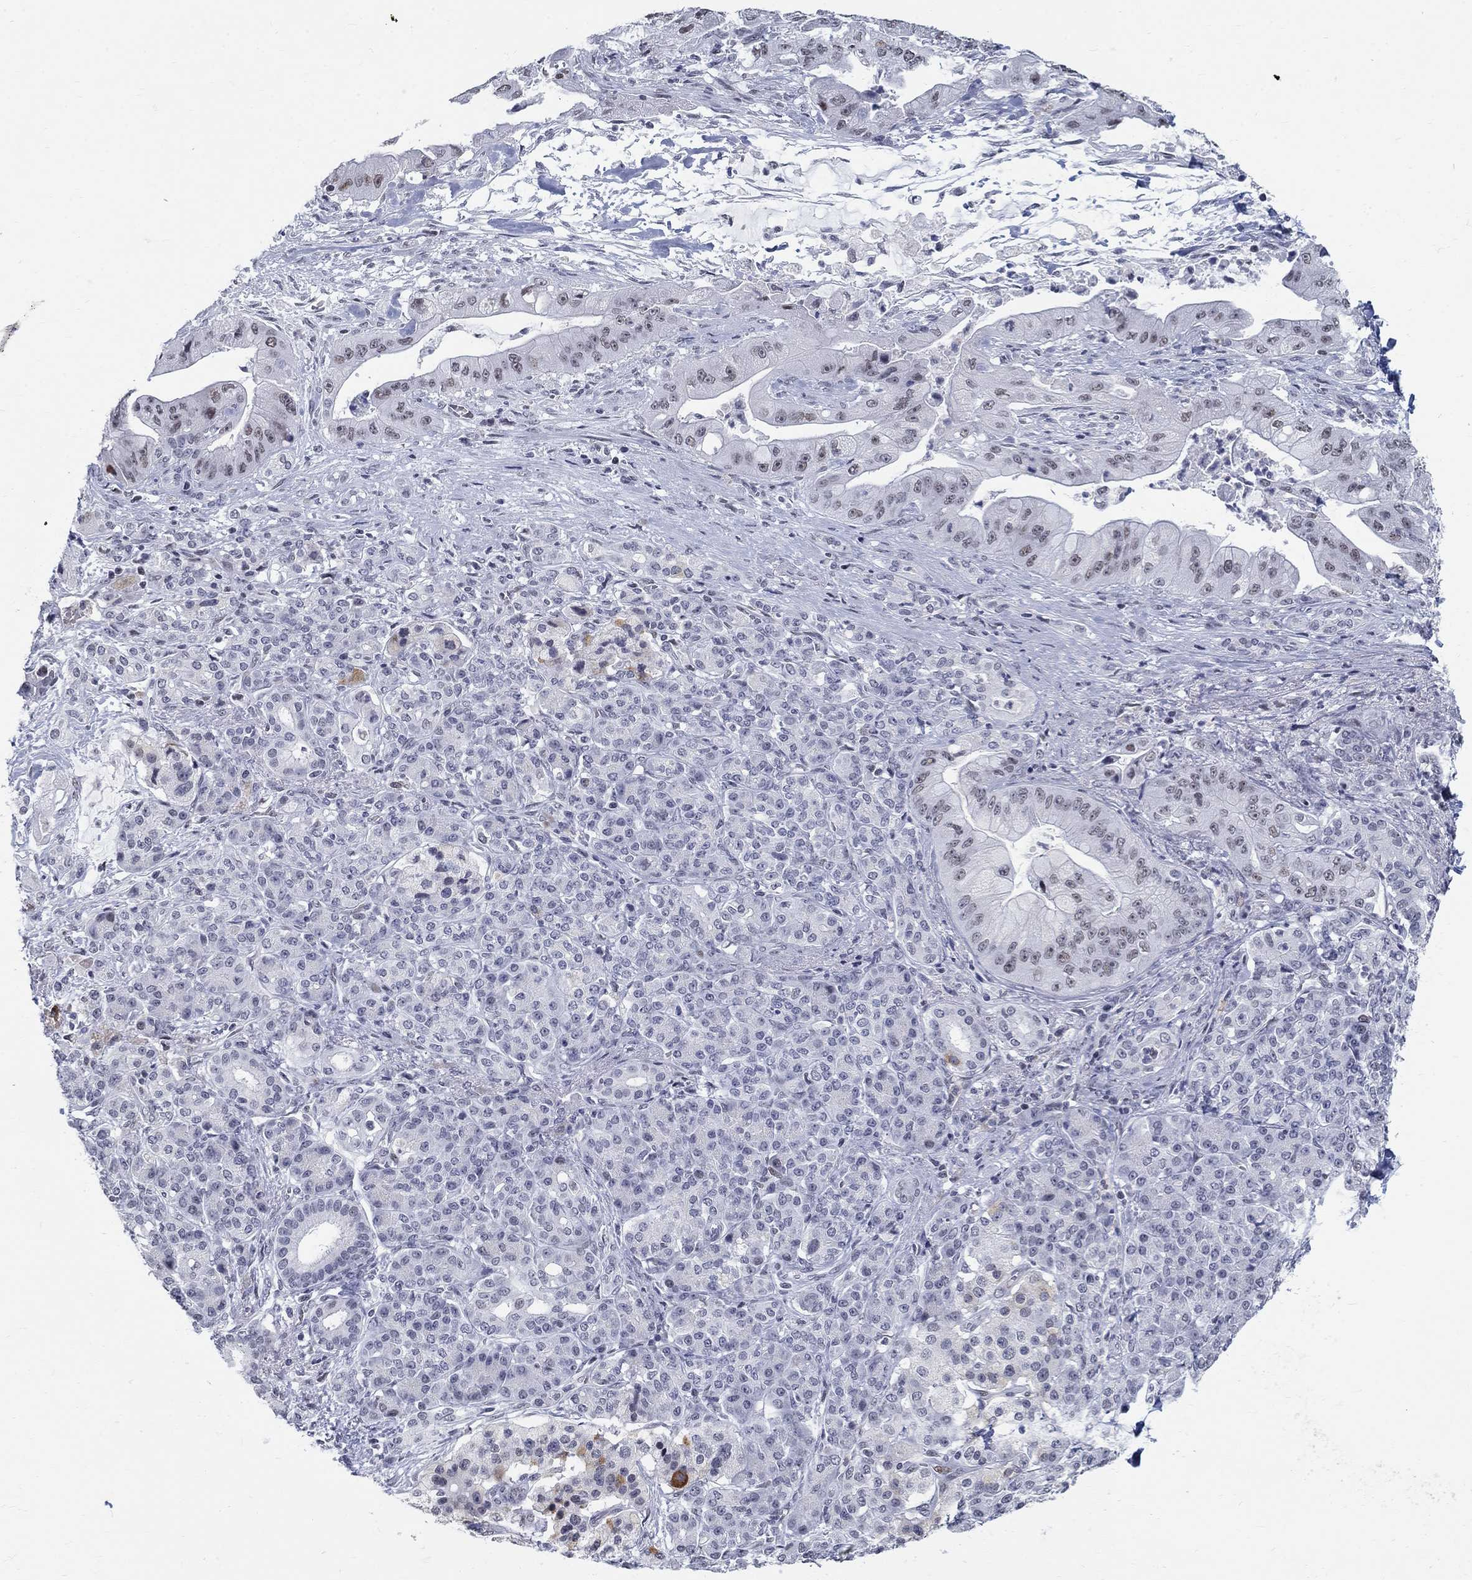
{"staining": {"intensity": "weak", "quantity": "<25%", "location": "nuclear"}, "tissue": "pancreatic cancer", "cell_type": "Tumor cells", "image_type": "cancer", "snomed": [{"axis": "morphology", "description": "Normal tissue, NOS"}, {"axis": "morphology", "description": "Inflammation, NOS"}, {"axis": "morphology", "description": "Adenocarcinoma, NOS"}, {"axis": "topography", "description": "Pancreas"}], "caption": "Tumor cells show no significant expression in pancreatic adenocarcinoma.", "gene": "BHLHE22", "patient": {"sex": "male", "age": 57}}